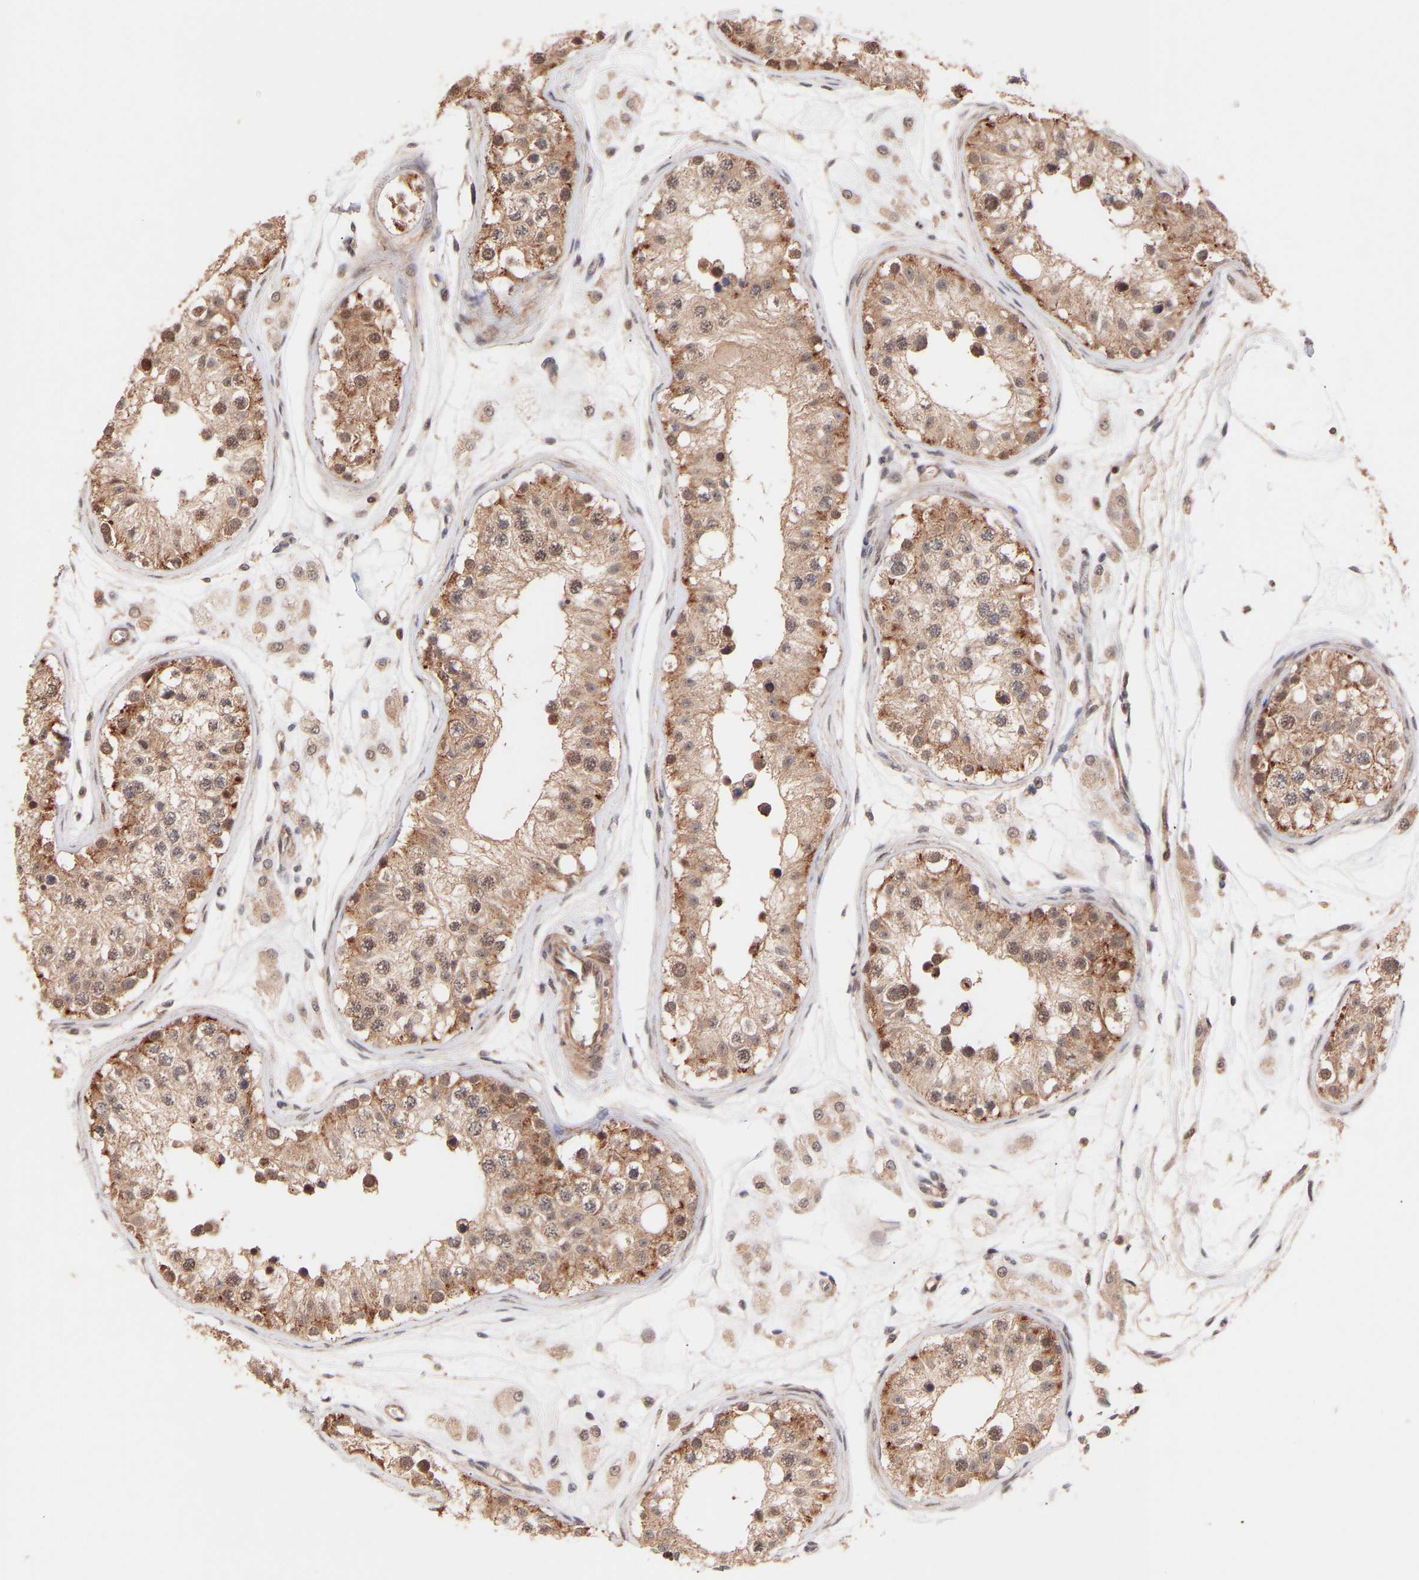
{"staining": {"intensity": "moderate", "quantity": ">75%", "location": "cytoplasmic/membranous"}, "tissue": "testis", "cell_type": "Cells in seminiferous ducts", "image_type": "normal", "snomed": [{"axis": "morphology", "description": "Normal tissue, NOS"}, {"axis": "morphology", "description": "Adenocarcinoma, metastatic, NOS"}, {"axis": "topography", "description": "Testis"}], "caption": "The immunohistochemical stain shows moderate cytoplasmic/membranous expression in cells in seminiferous ducts of normal testis.", "gene": "PDLIM5", "patient": {"sex": "male", "age": 26}}